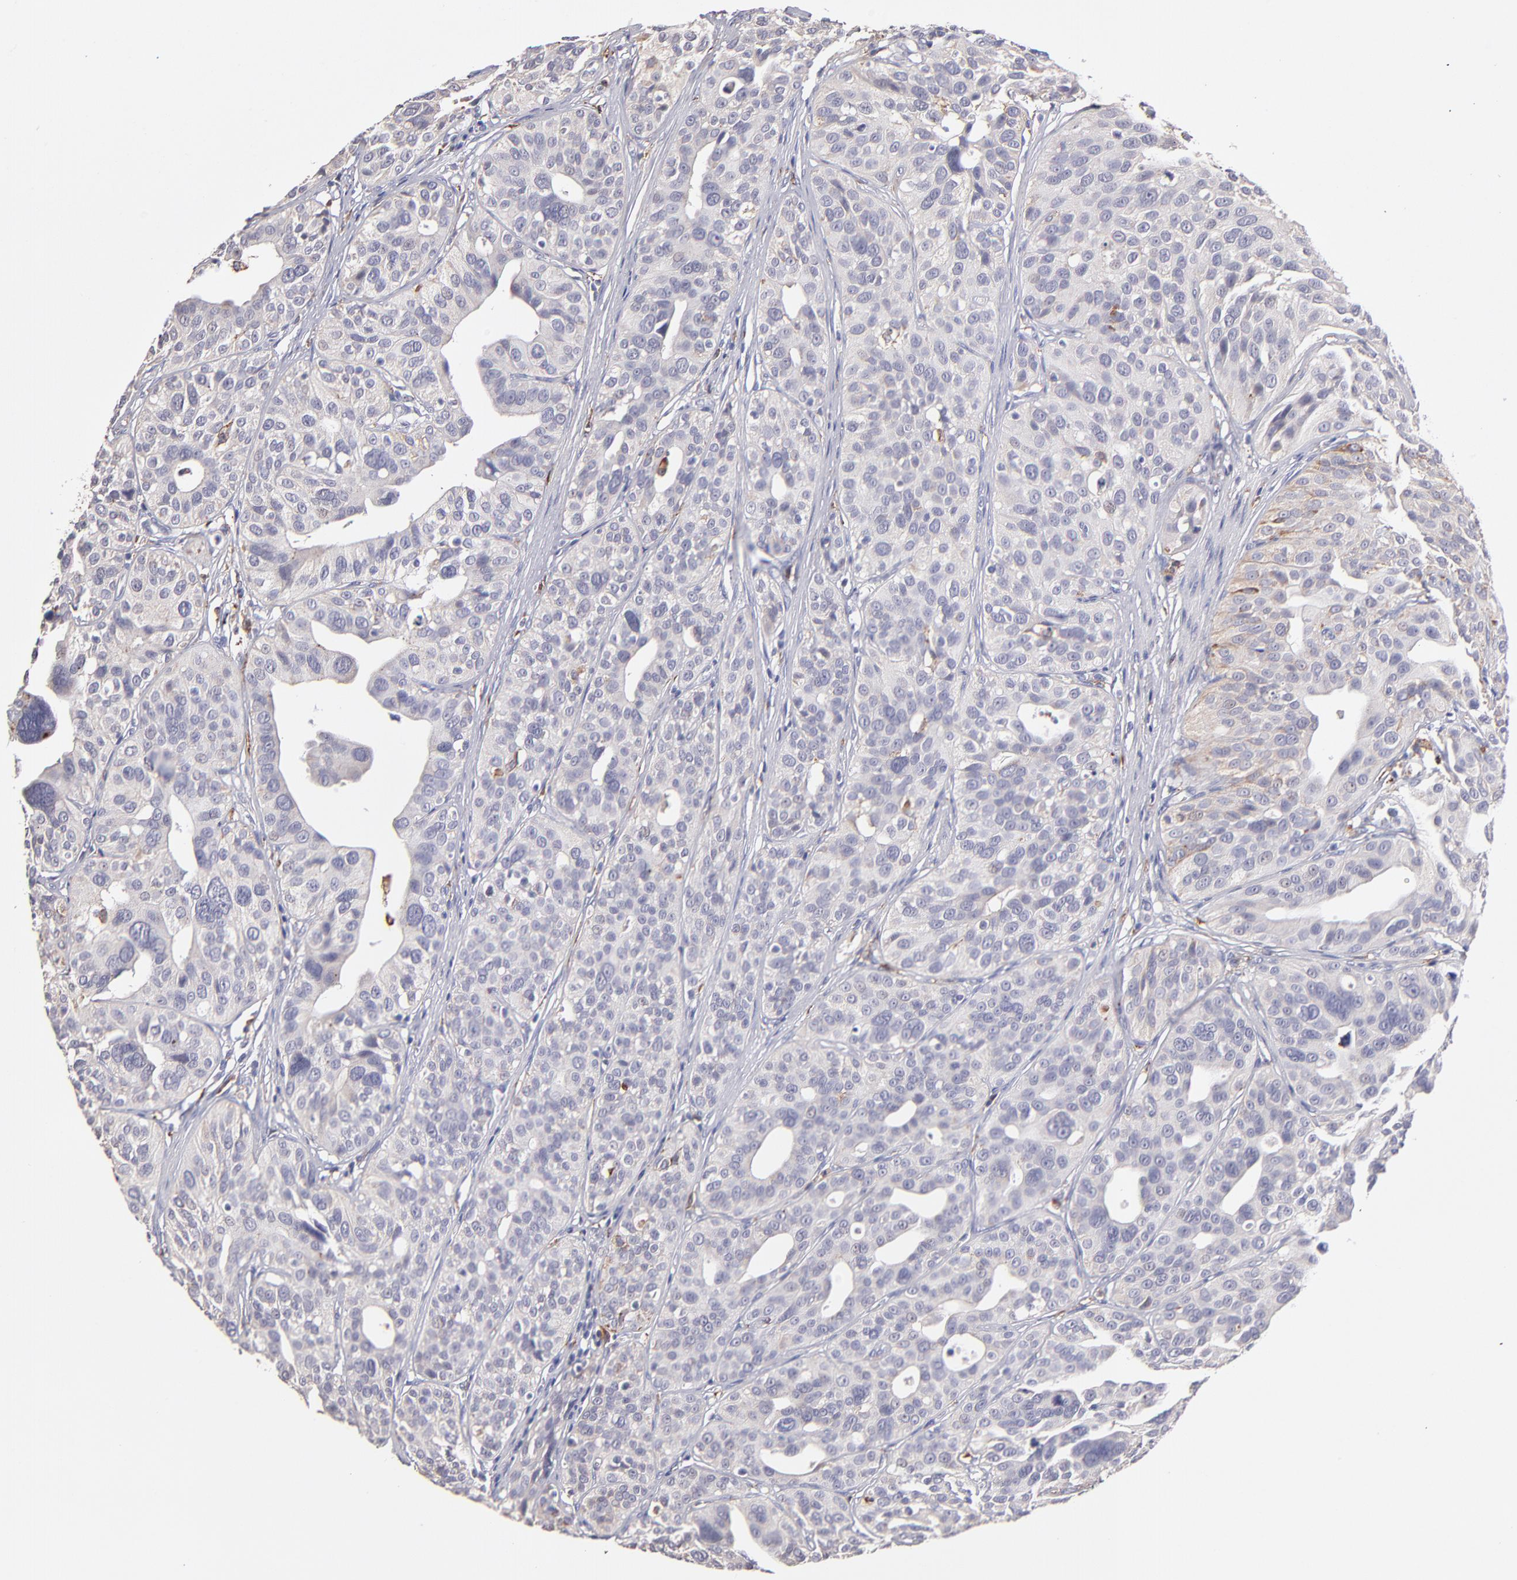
{"staining": {"intensity": "weak", "quantity": "<25%", "location": "cytoplasmic/membranous"}, "tissue": "urothelial cancer", "cell_type": "Tumor cells", "image_type": "cancer", "snomed": [{"axis": "morphology", "description": "Urothelial carcinoma, High grade"}, {"axis": "topography", "description": "Urinary bladder"}], "caption": "The immunohistochemistry (IHC) photomicrograph has no significant expression in tumor cells of urothelial cancer tissue.", "gene": "GLDC", "patient": {"sex": "male", "age": 56}}